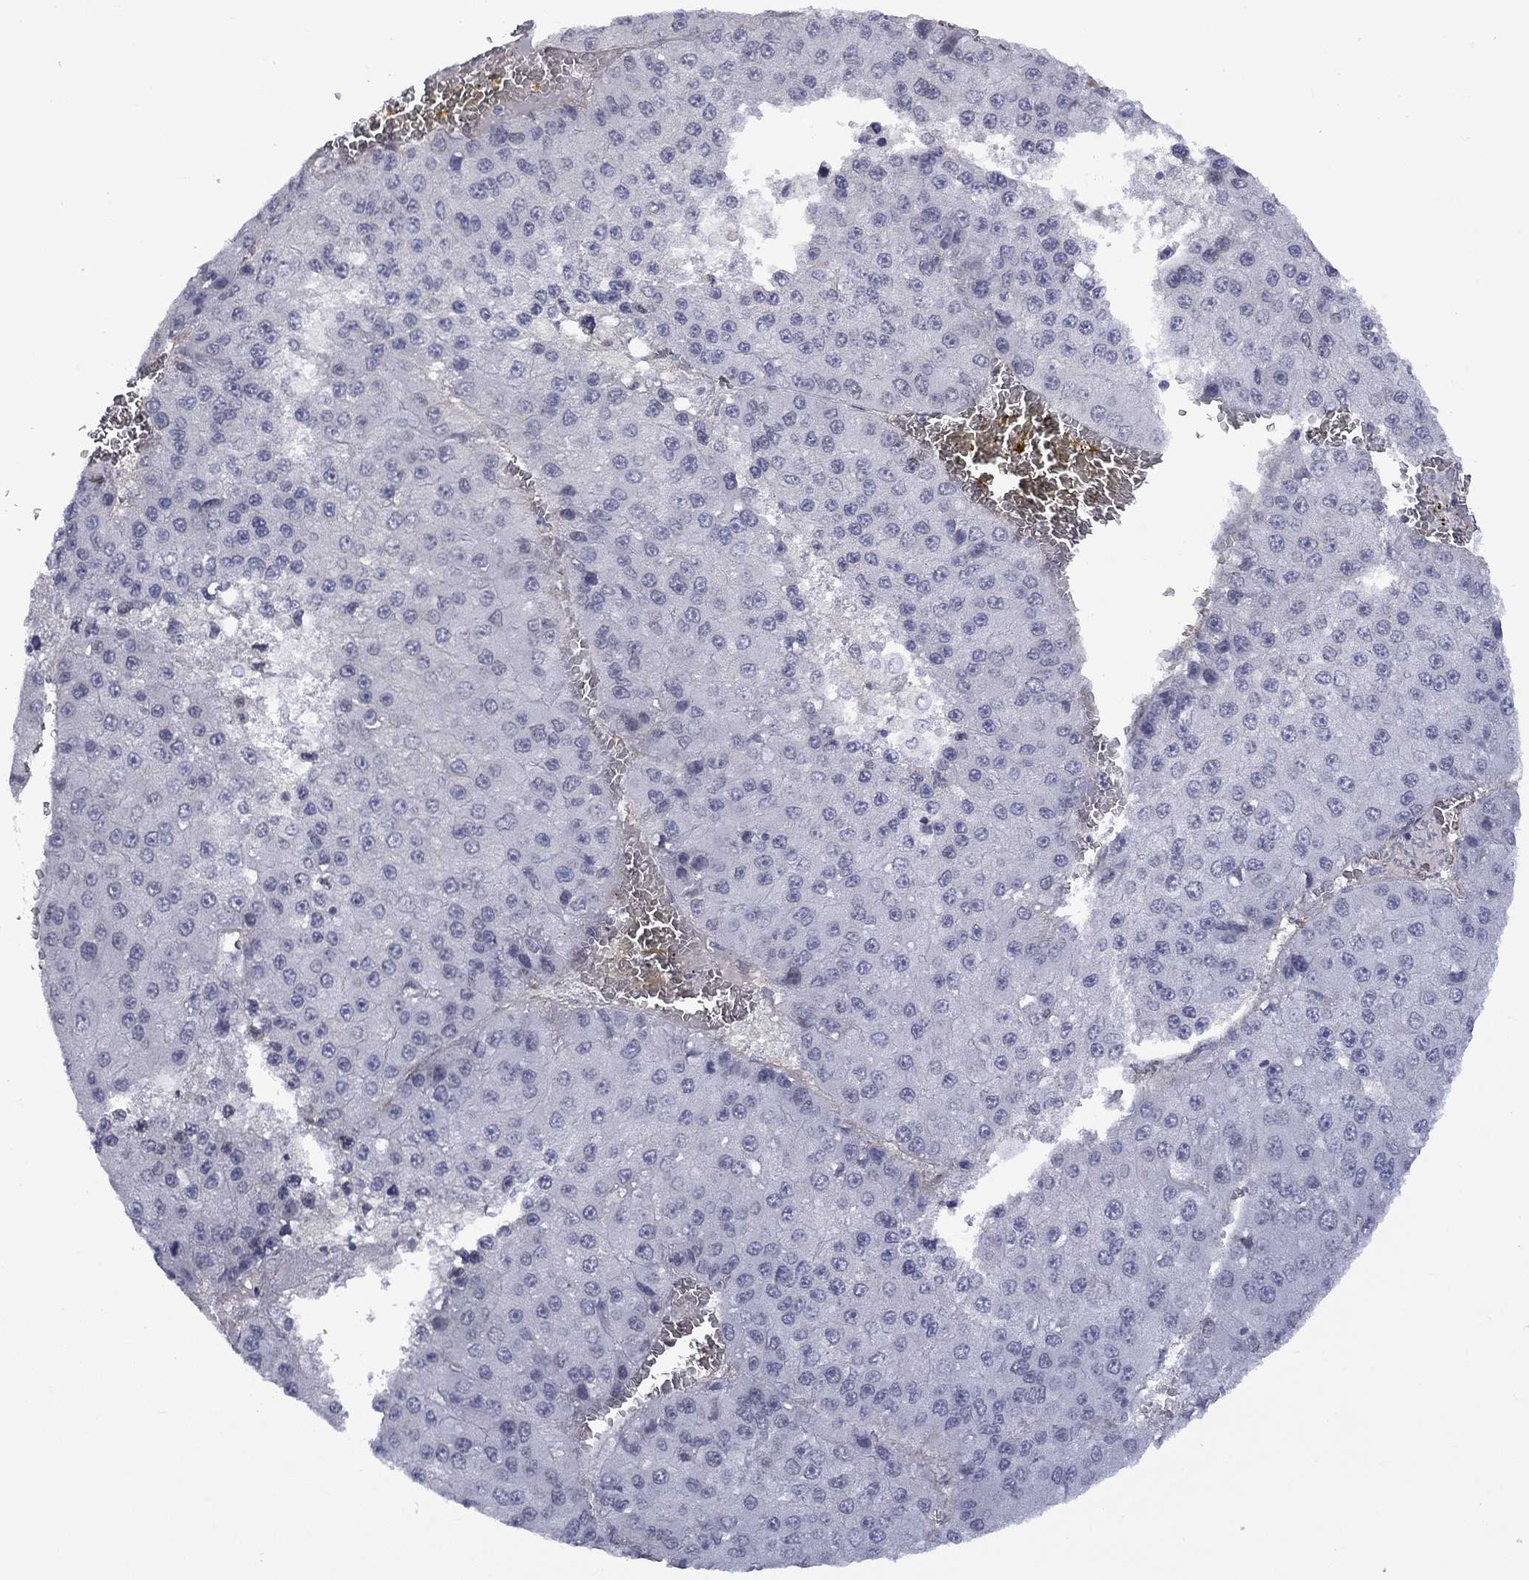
{"staining": {"intensity": "negative", "quantity": "none", "location": "none"}, "tissue": "liver cancer", "cell_type": "Tumor cells", "image_type": "cancer", "snomed": [{"axis": "morphology", "description": "Carcinoma, Hepatocellular, NOS"}, {"axis": "topography", "description": "Liver"}], "caption": "Human liver cancer stained for a protein using IHC exhibits no expression in tumor cells.", "gene": "NSMF", "patient": {"sex": "female", "age": 73}}